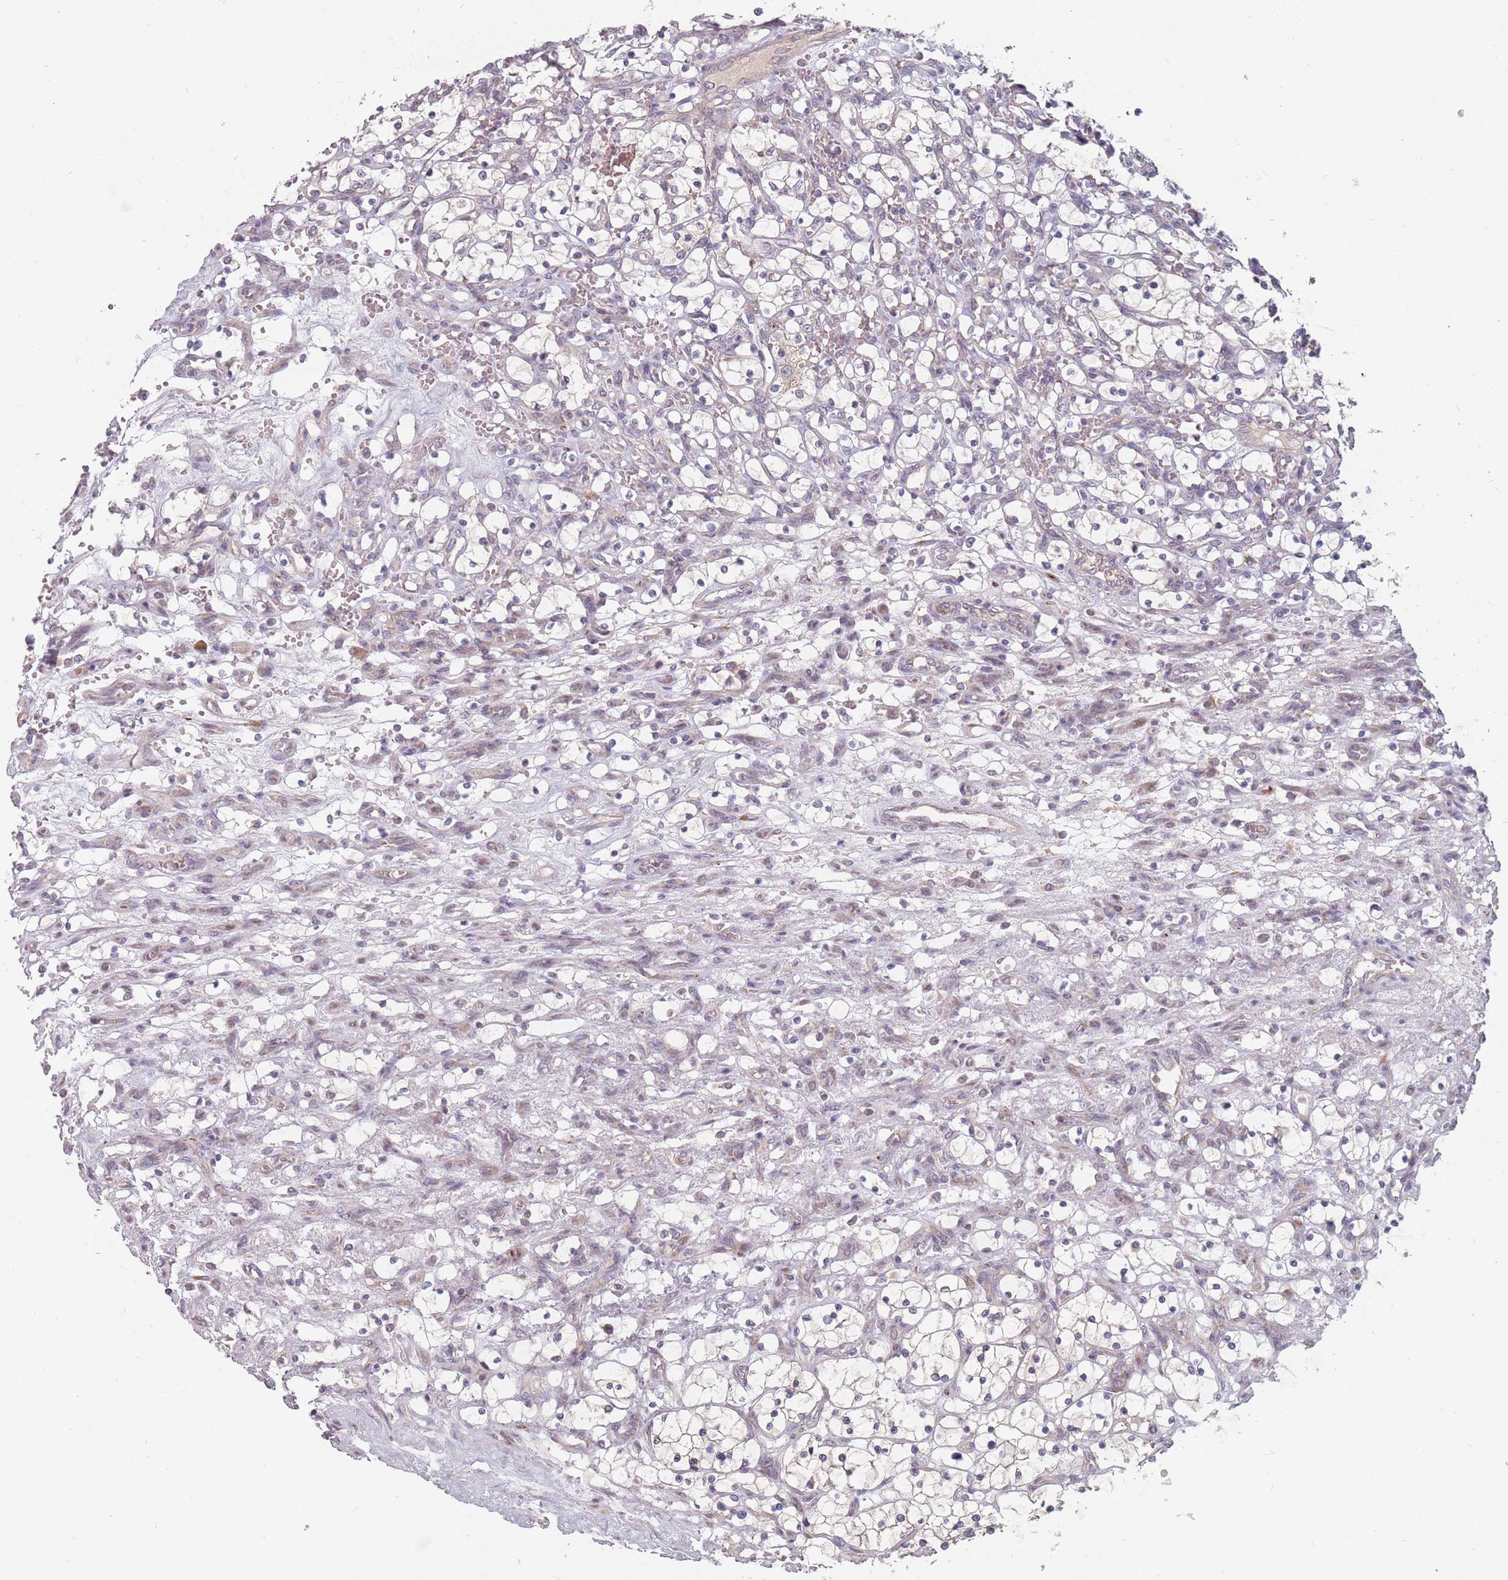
{"staining": {"intensity": "negative", "quantity": "none", "location": "none"}, "tissue": "renal cancer", "cell_type": "Tumor cells", "image_type": "cancer", "snomed": [{"axis": "morphology", "description": "Adenocarcinoma, NOS"}, {"axis": "topography", "description": "Kidney"}], "caption": "A photomicrograph of renal cancer (adenocarcinoma) stained for a protein demonstrates no brown staining in tumor cells. The staining is performed using DAB brown chromogen with nuclei counter-stained in using hematoxylin.", "gene": "ADAL", "patient": {"sex": "female", "age": 69}}